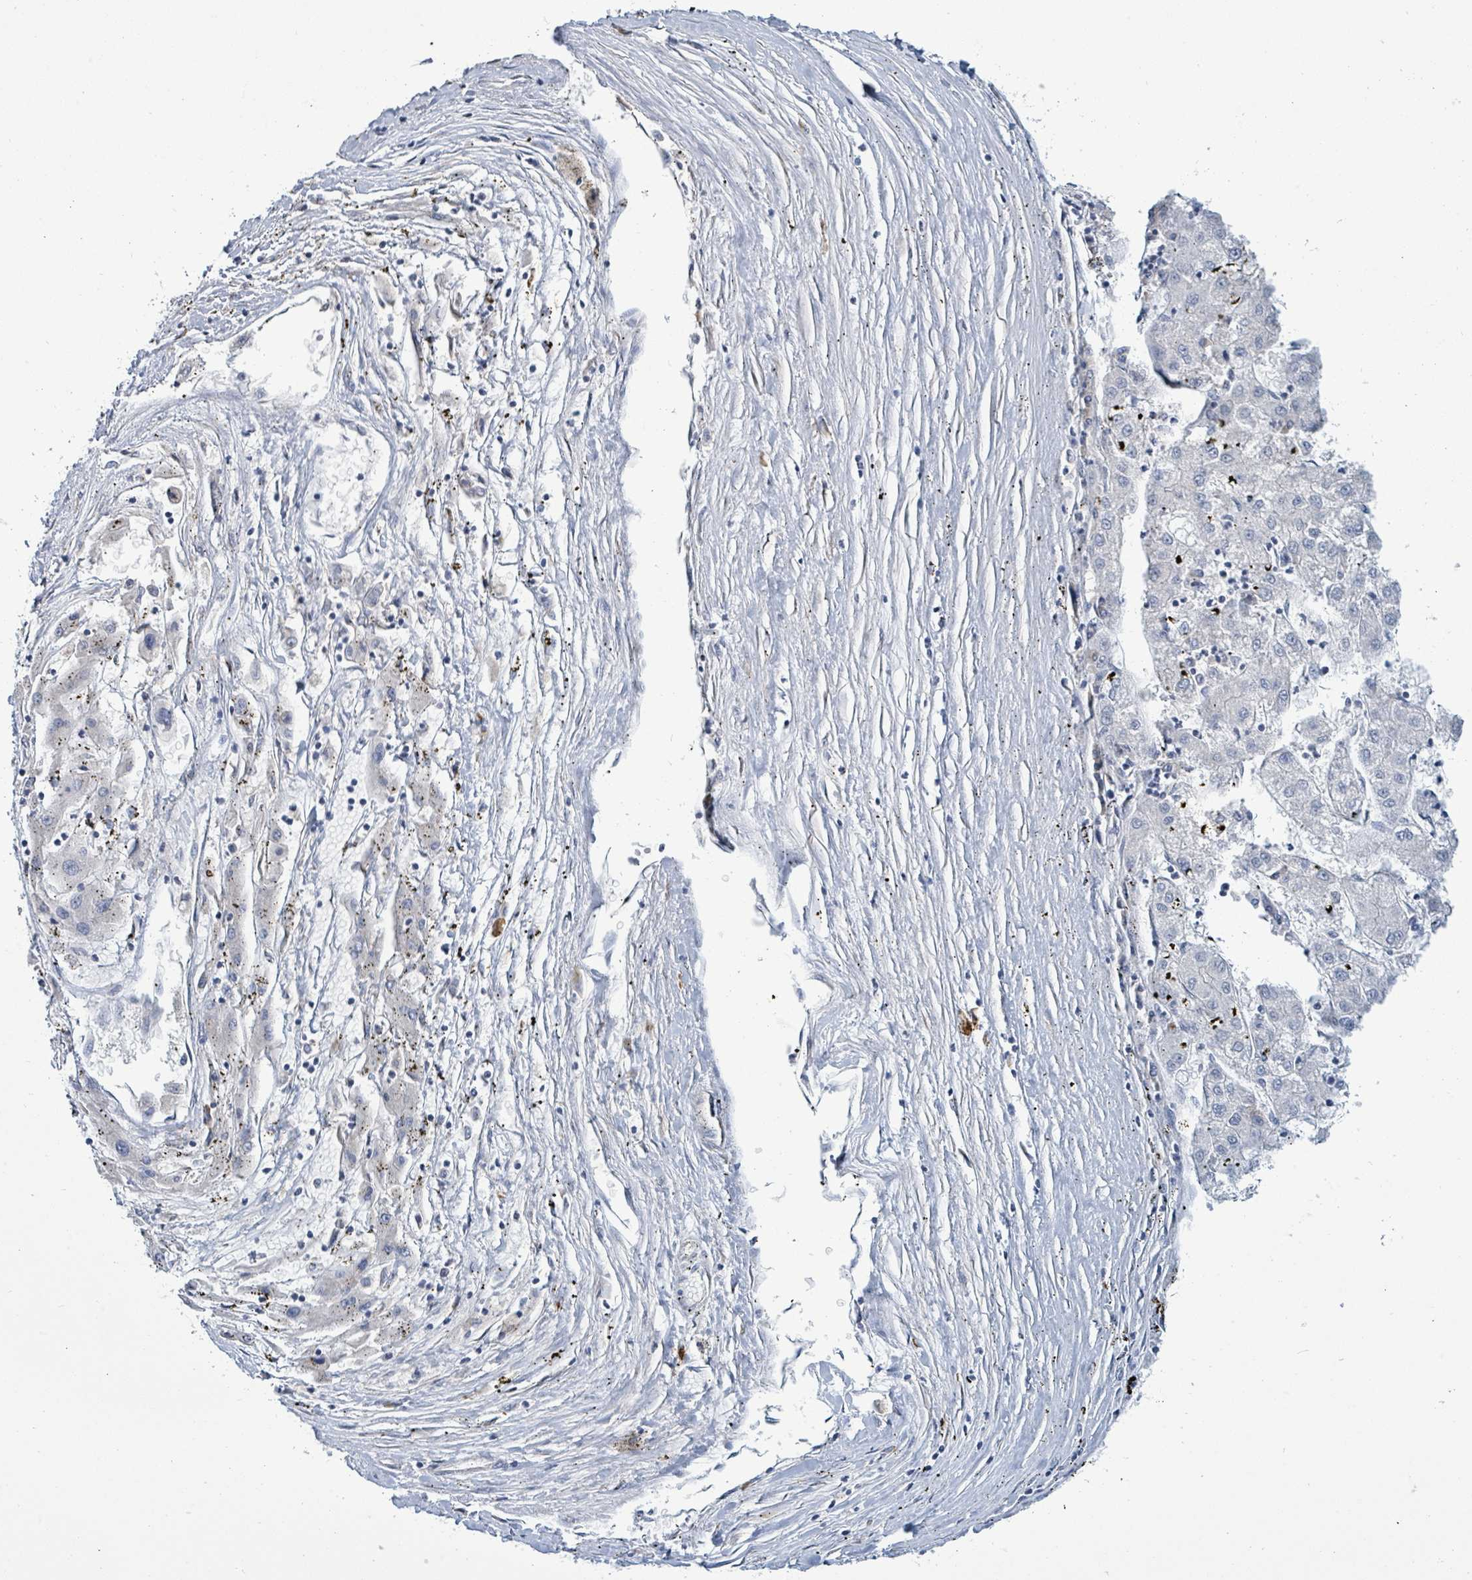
{"staining": {"intensity": "negative", "quantity": "none", "location": "none"}, "tissue": "liver cancer", "cell_type": "Tumor cells", "image_type": "cancer", "snomed": [{"axis": "morphology", "description": "Carcinoma, Hepatocellular, NOS"}, {"axis": "topography", "description": "Liver"}], "caption": "The histopathology image reveals no staining of tumor cells in liver cancer (hepatocellular carcinoma).", "gene": "SIRPB1", "patient": {"sex": "male", "age": 72}}